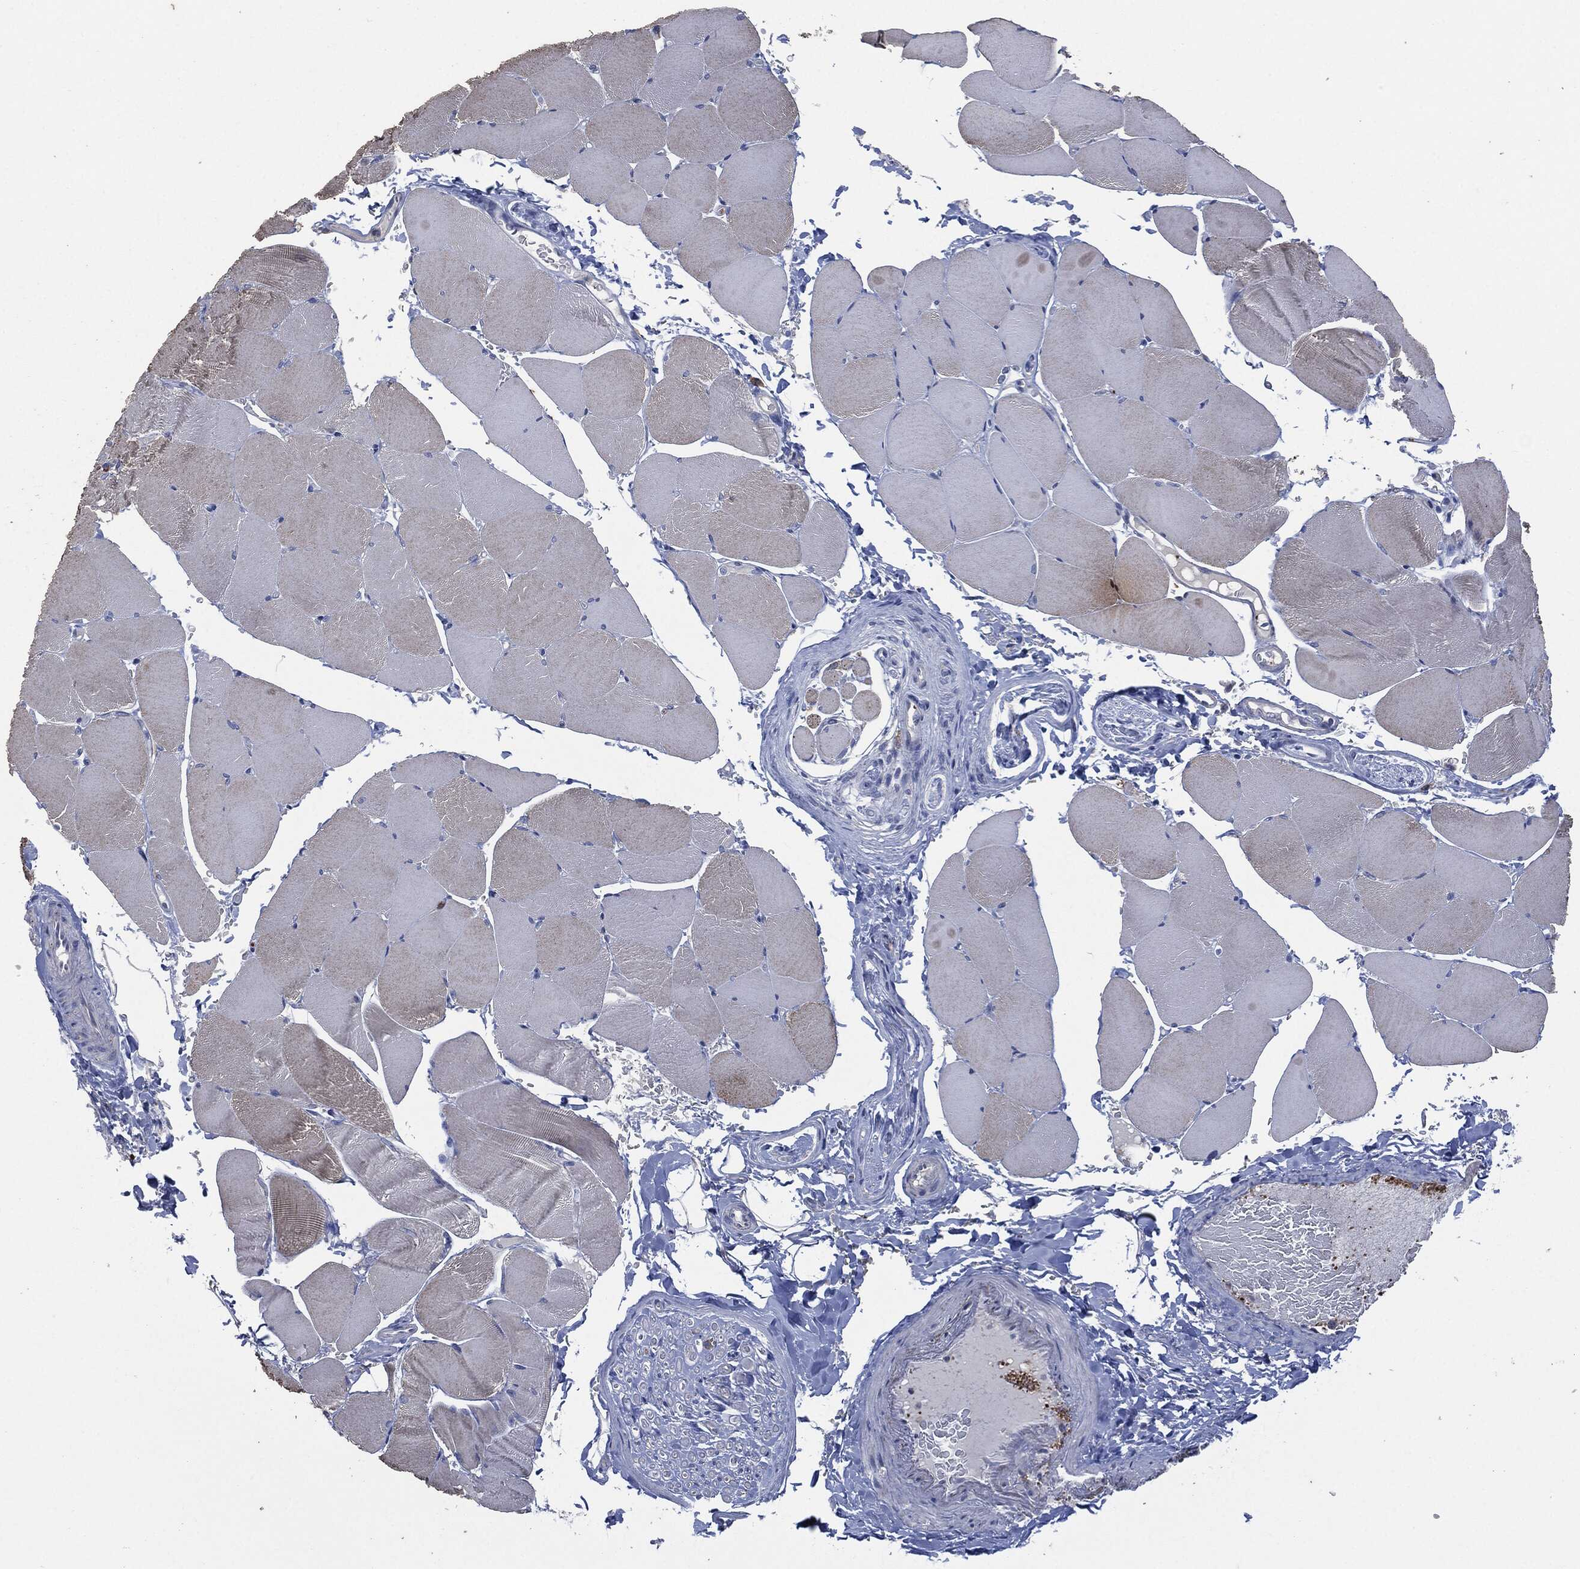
{"staining": {"intensity": "negative", "quantity": "none", "location": "none"}, "tissue": "skeletal muscle", "cell_type": "Myocytes", "image_type": "normal", "snomed": [{"axis": "morphology", "description": "Normal tissue, NOS"}, {"axis": "topography", "description": "Skeletal muscle"}], "caption": "The photomicrograph exhibits no significant positivity in myocytes of skeletal muscle.", "gene": "CD33", "patient": {"sex": "female", "age": 37}}